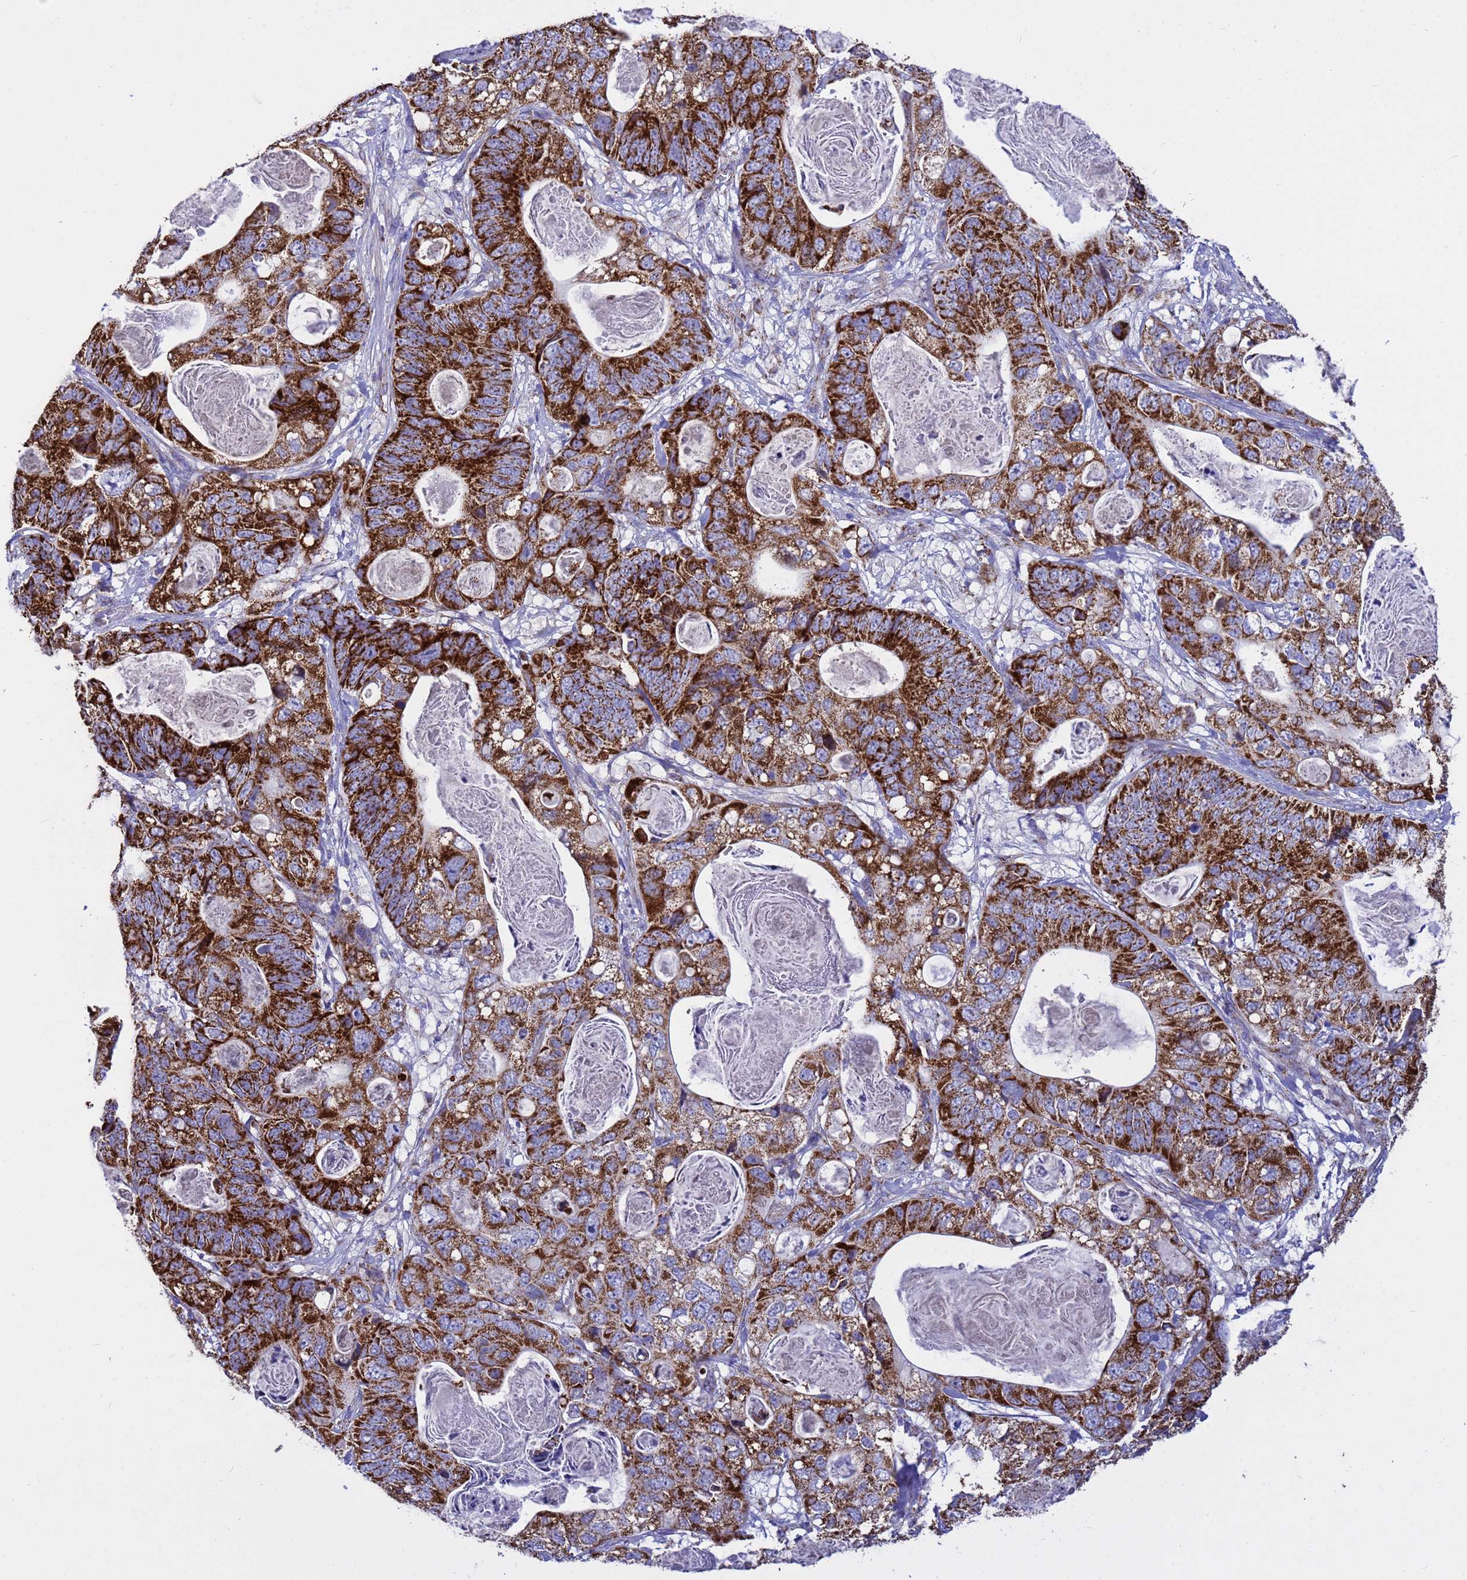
{"staining": {"intensity": "strong", "quantity": ">75%", "location": "cytoplasmic/membranous"}, "tissue": "stomach cancer", "cell_type": "Tumor cells", "image_type": "cancer", "snomed": [{"axis": "morphology", "description": "Normal tissue, NOS"}, {"axis": "morphology", "description": "Adenocarcinoma, NOS"}, {"axis": "topography", "description": "Stomach"}], "caption": "Adenocarcinoma (stomach) stained with a brown dye displays strong cytoplasmic/membranous positive expression in approximately >75% of tumor cells.", "gene": "TUBGCP3", "patient": {"sex": "female", "age": 89}}